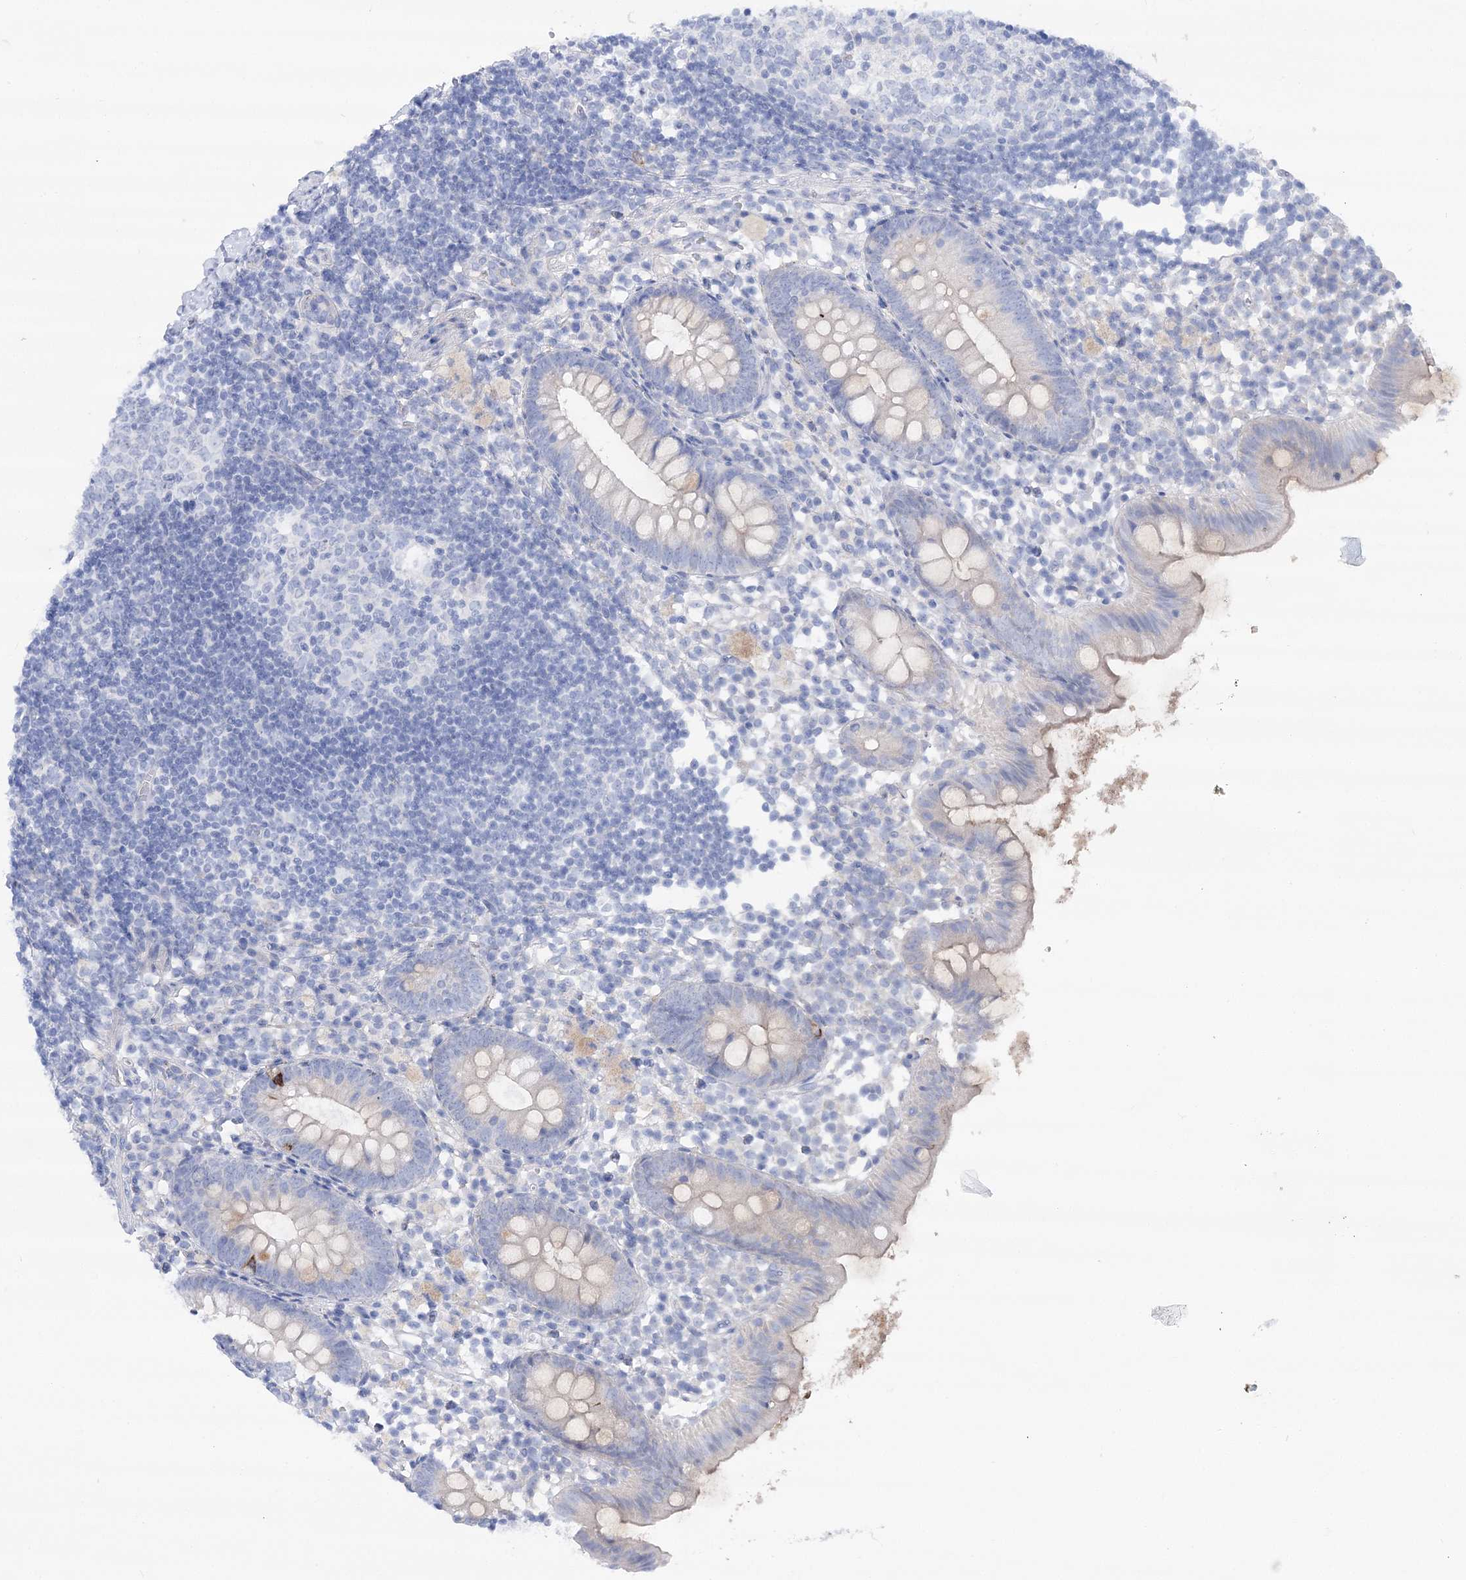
{"staining": {"intensity": "weak", "quantity": "<25%", "location": "cytoplasmic/membranous"}, "tissue": "appendix", "cell_type": "Glandular cells", "image_type": "normal", "snomed": [{"axis": "morphology", "description": "Normal tissue, NOS"}, {"axis": "topography", "description": "Appendix"}], "caption": "Glandular cells show no significant expression in unremarkable appendix. The staining was performed using DAB (3,3'-diaminobenzidine) to visualize the protein expression in brown, while the nuclei were stained in blue with hematoxylin (Magnification: 20x).", "gene": "NRAP", "patient": {"sex": "female", "age": 20}}